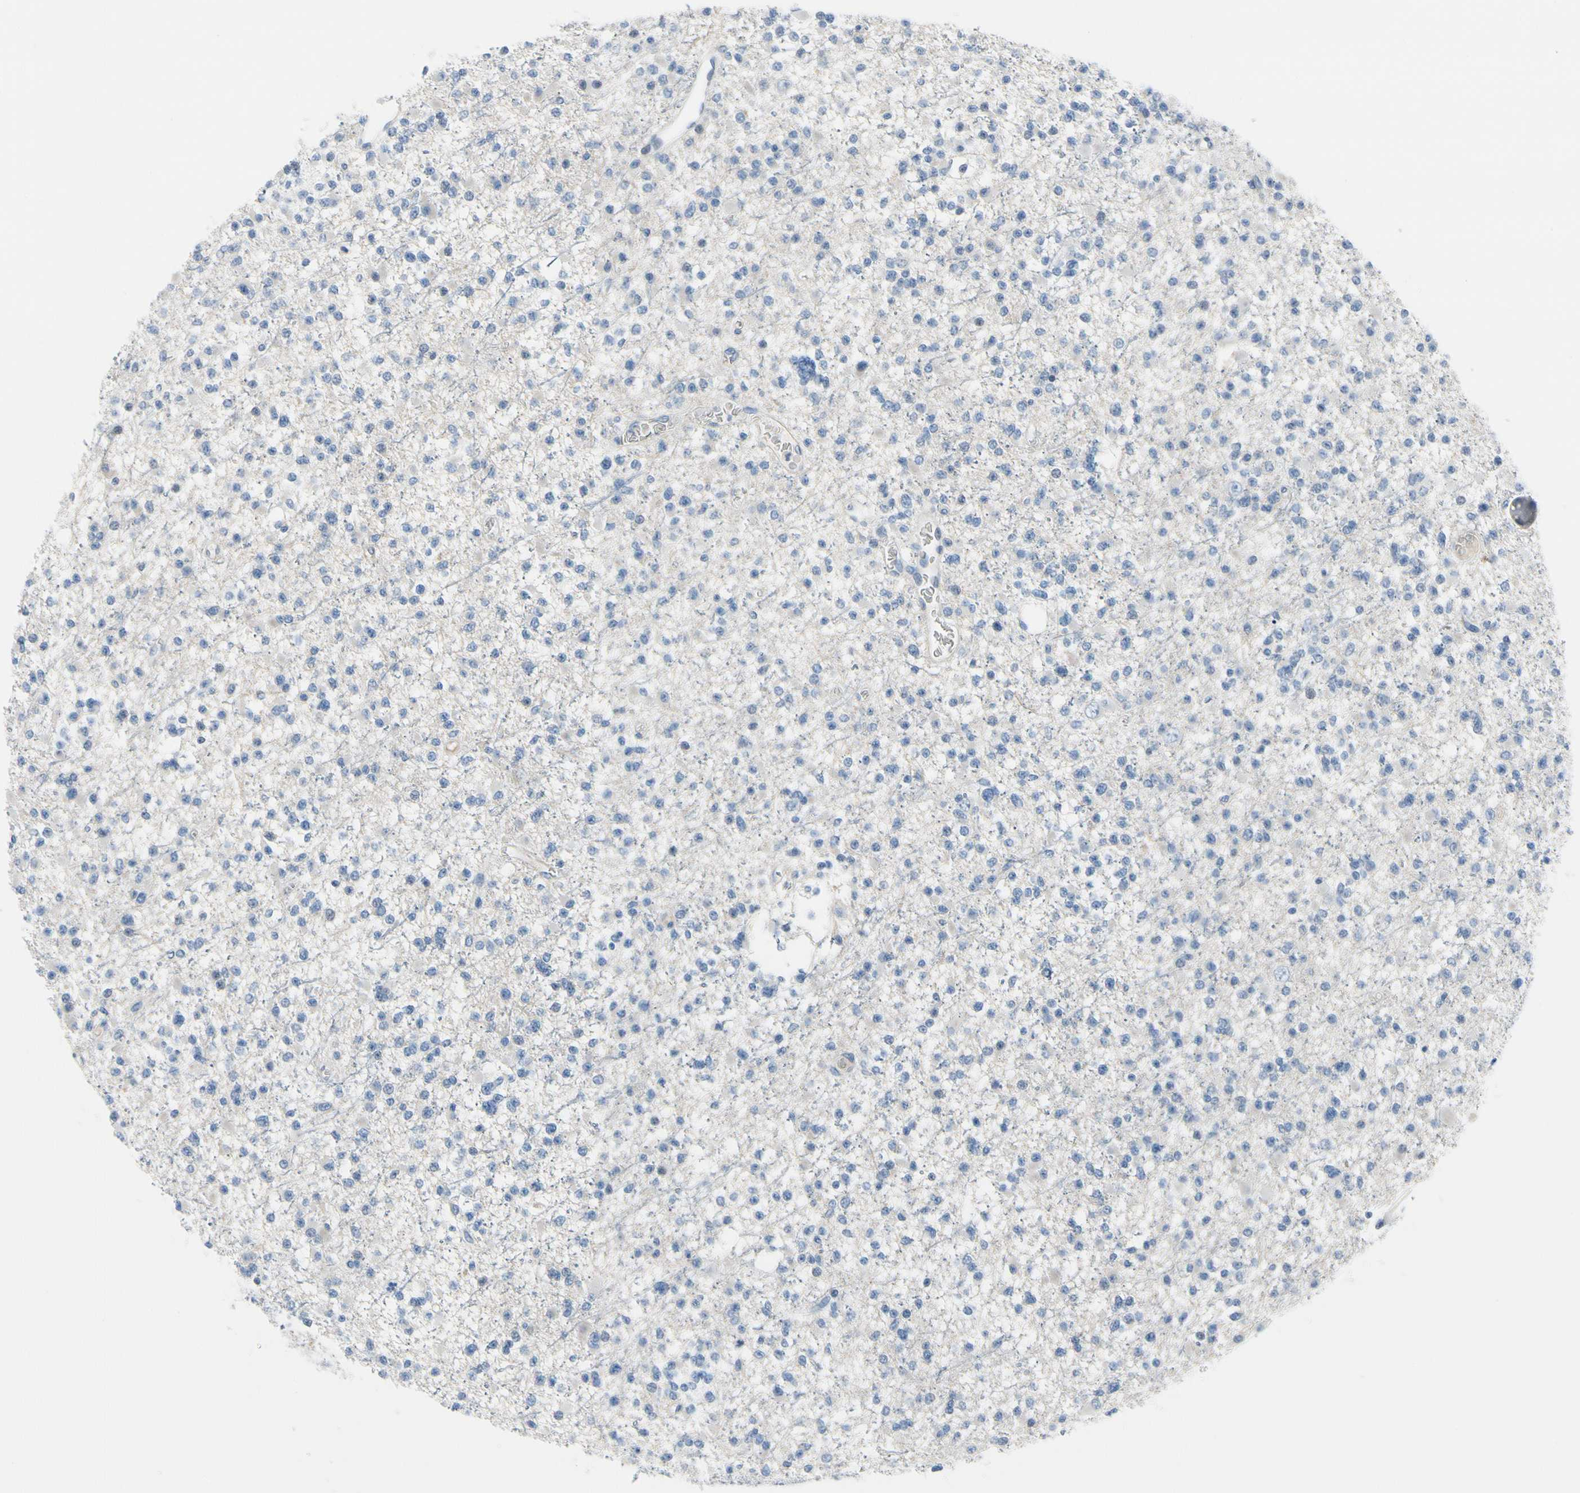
{"staining": {"intensity": "negative", "quantity": "none", "location": "none"}, "tissue": "glioma", "cell_type": "Tumor cells", "image_type": "cancer", "snomed": [{"axis": "morphology", "description": "Glioma, malignant, Low grade"}, {"axis": "topography", "description": "Brain"}], "caption": "Tumor cells show no significant protein positivity in glioma.", "gene": "MUC5B", "patient": {"sex": "female", "age": 22}}